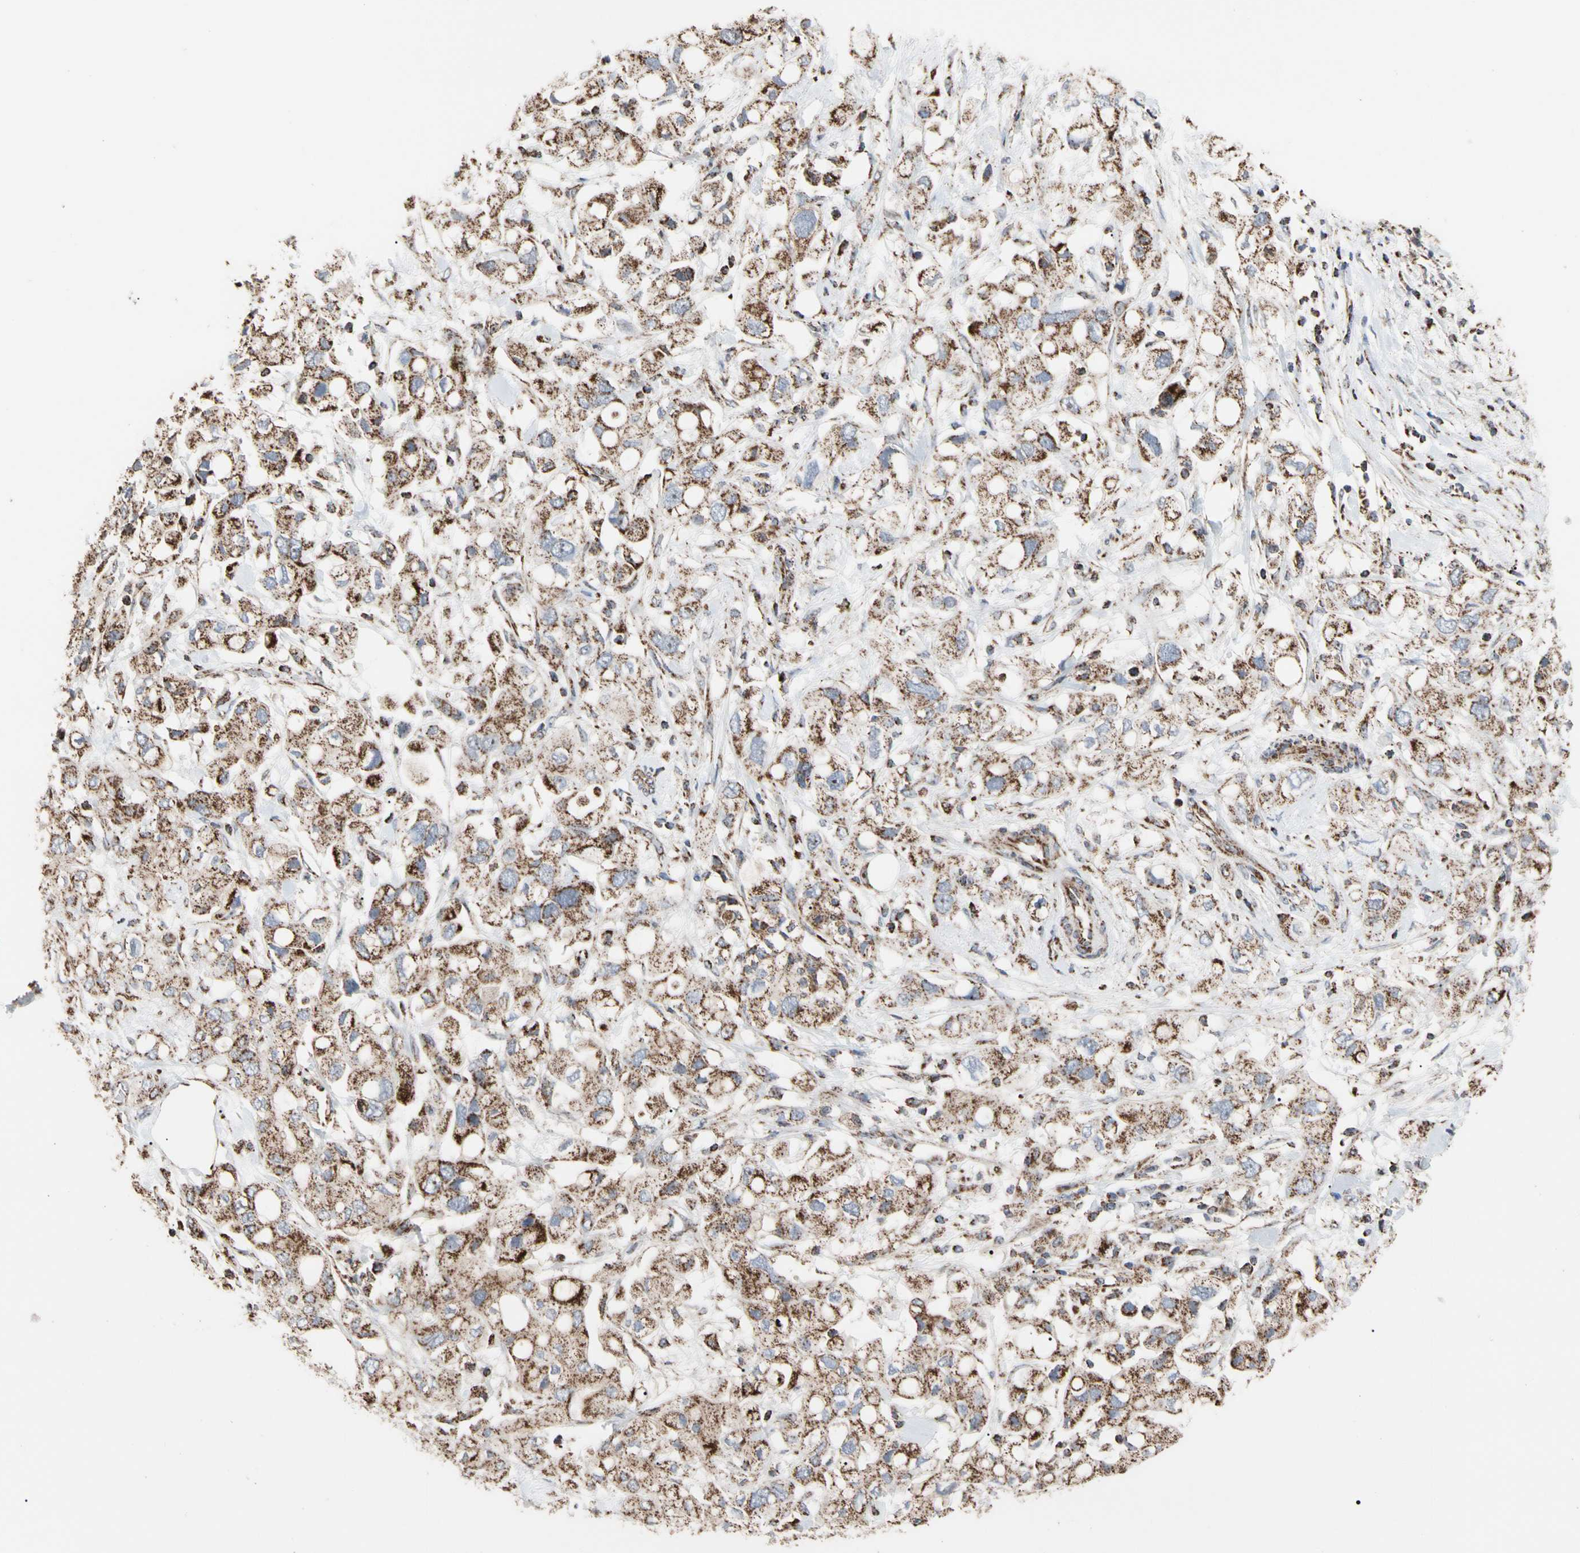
{"staining": {"intensity": "strong", "quantity": ">75%", "location": "cytoplasmic/membranous"}, "tissue": "pancreatic cancer", "cell_type": "Tumor cells", "image_type": "cancer", "snomed": [{"axis": "morphology", "description": "Adenocarcinoma, NOS"}, {"axis": "topography", "description": "Pancreas"}], "caption": "Immunohistochemical staining of human pancreatic adenocarcinoma displays strong cytoplasmic/membranous protein expression in approximately >75% of tumor cells.", "gene": "FAM110B", "patient": {"sex": "female", "age": 56}}